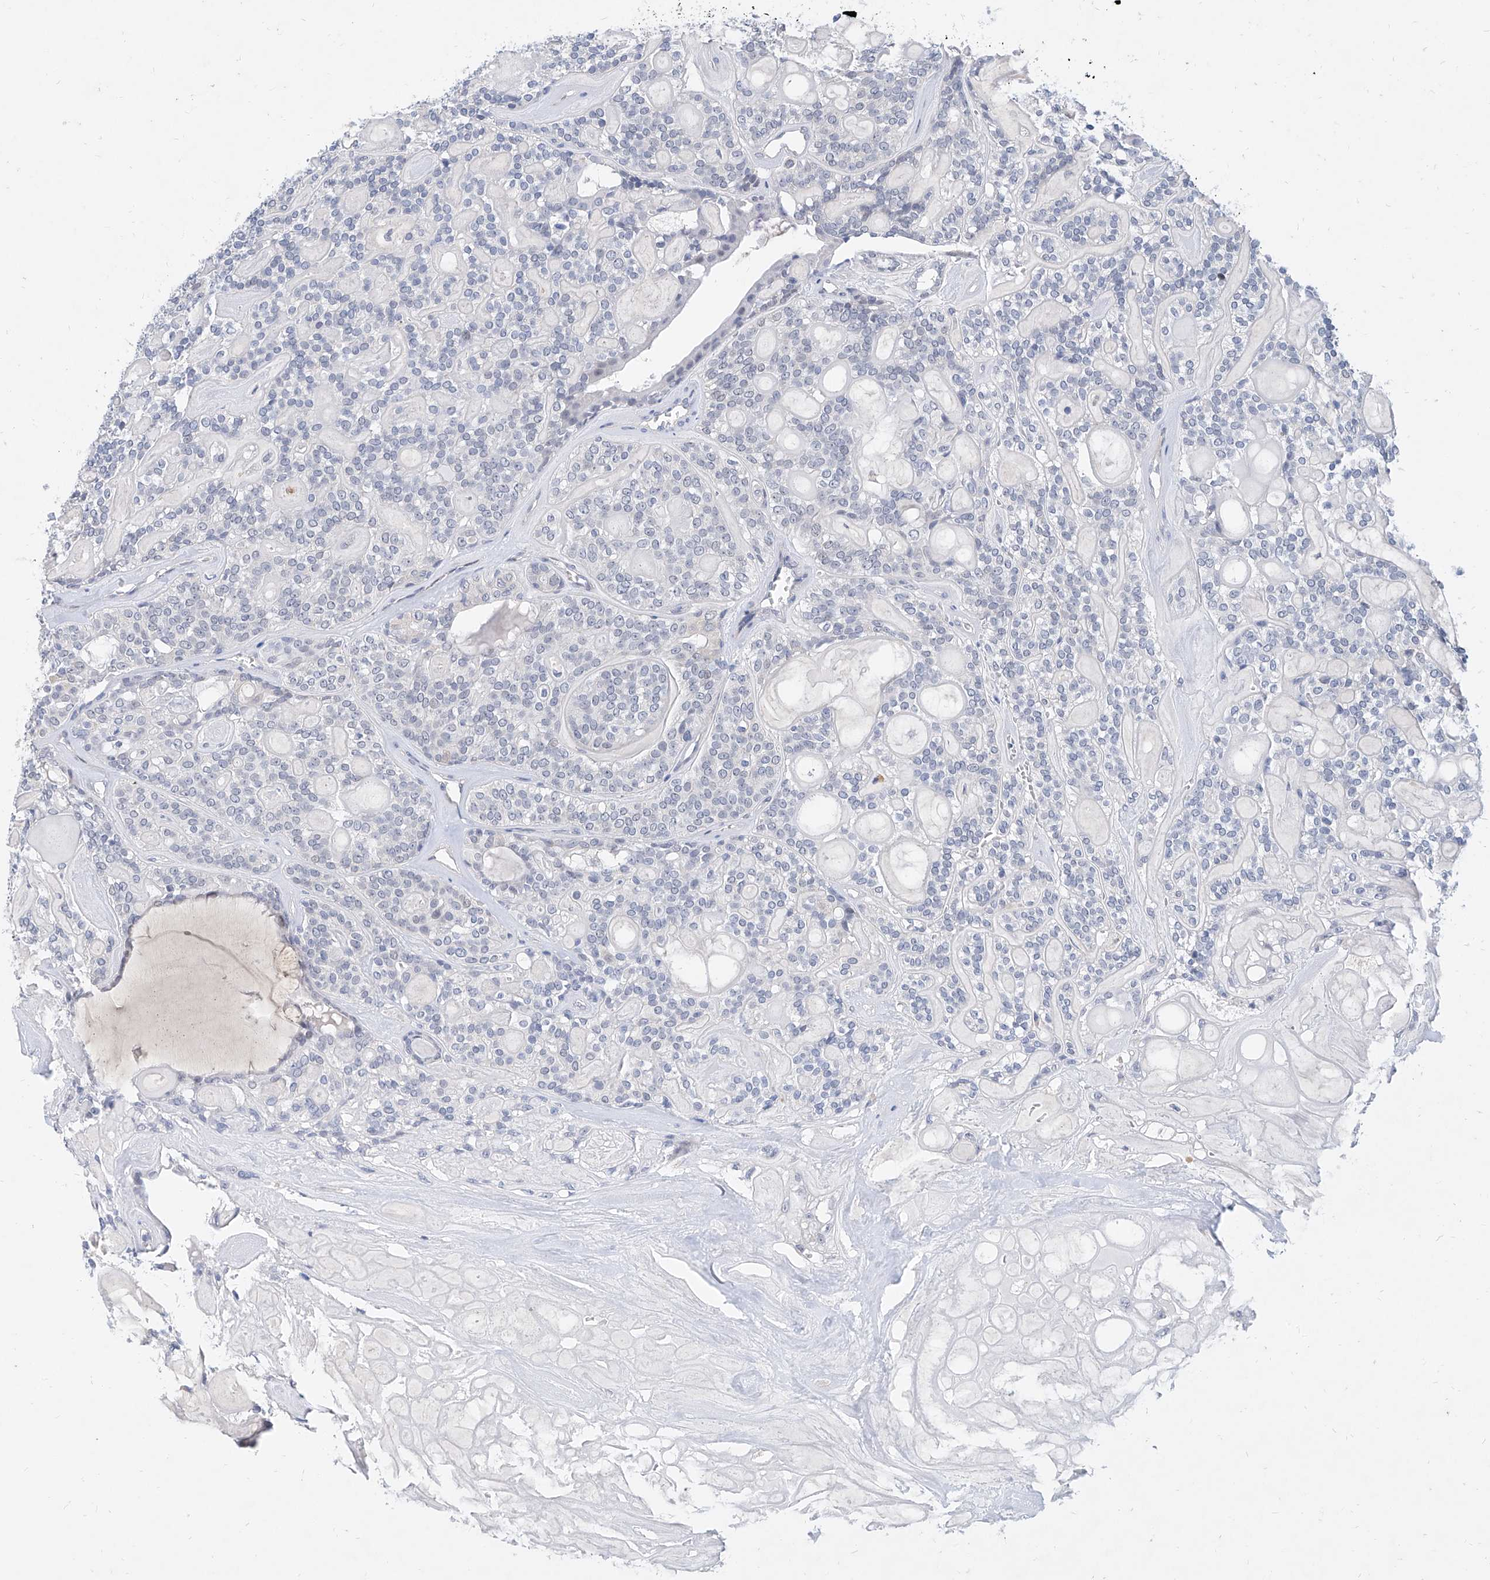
{"staining": {"intensity": "negative", "quantity": "none", "location": "none"}, "tissue": "head and neck cancer", "cell_type": "Tumor cells", "image_type": "cancer", "snomed": [{"axis": "morphology", "description": "Adenocarcinoma, NOS"}, {"axis": "topography", "description": "Head-Neck"}], "caption": "Immunohistochemistry (IHC) photomicrograph of head and neck cancer (adenocarcinoma) stained for a protein (brown), which displays no expression in tumor cells.", "gene": "BPTF", "patient": {"sex": "male", "age": 66}}